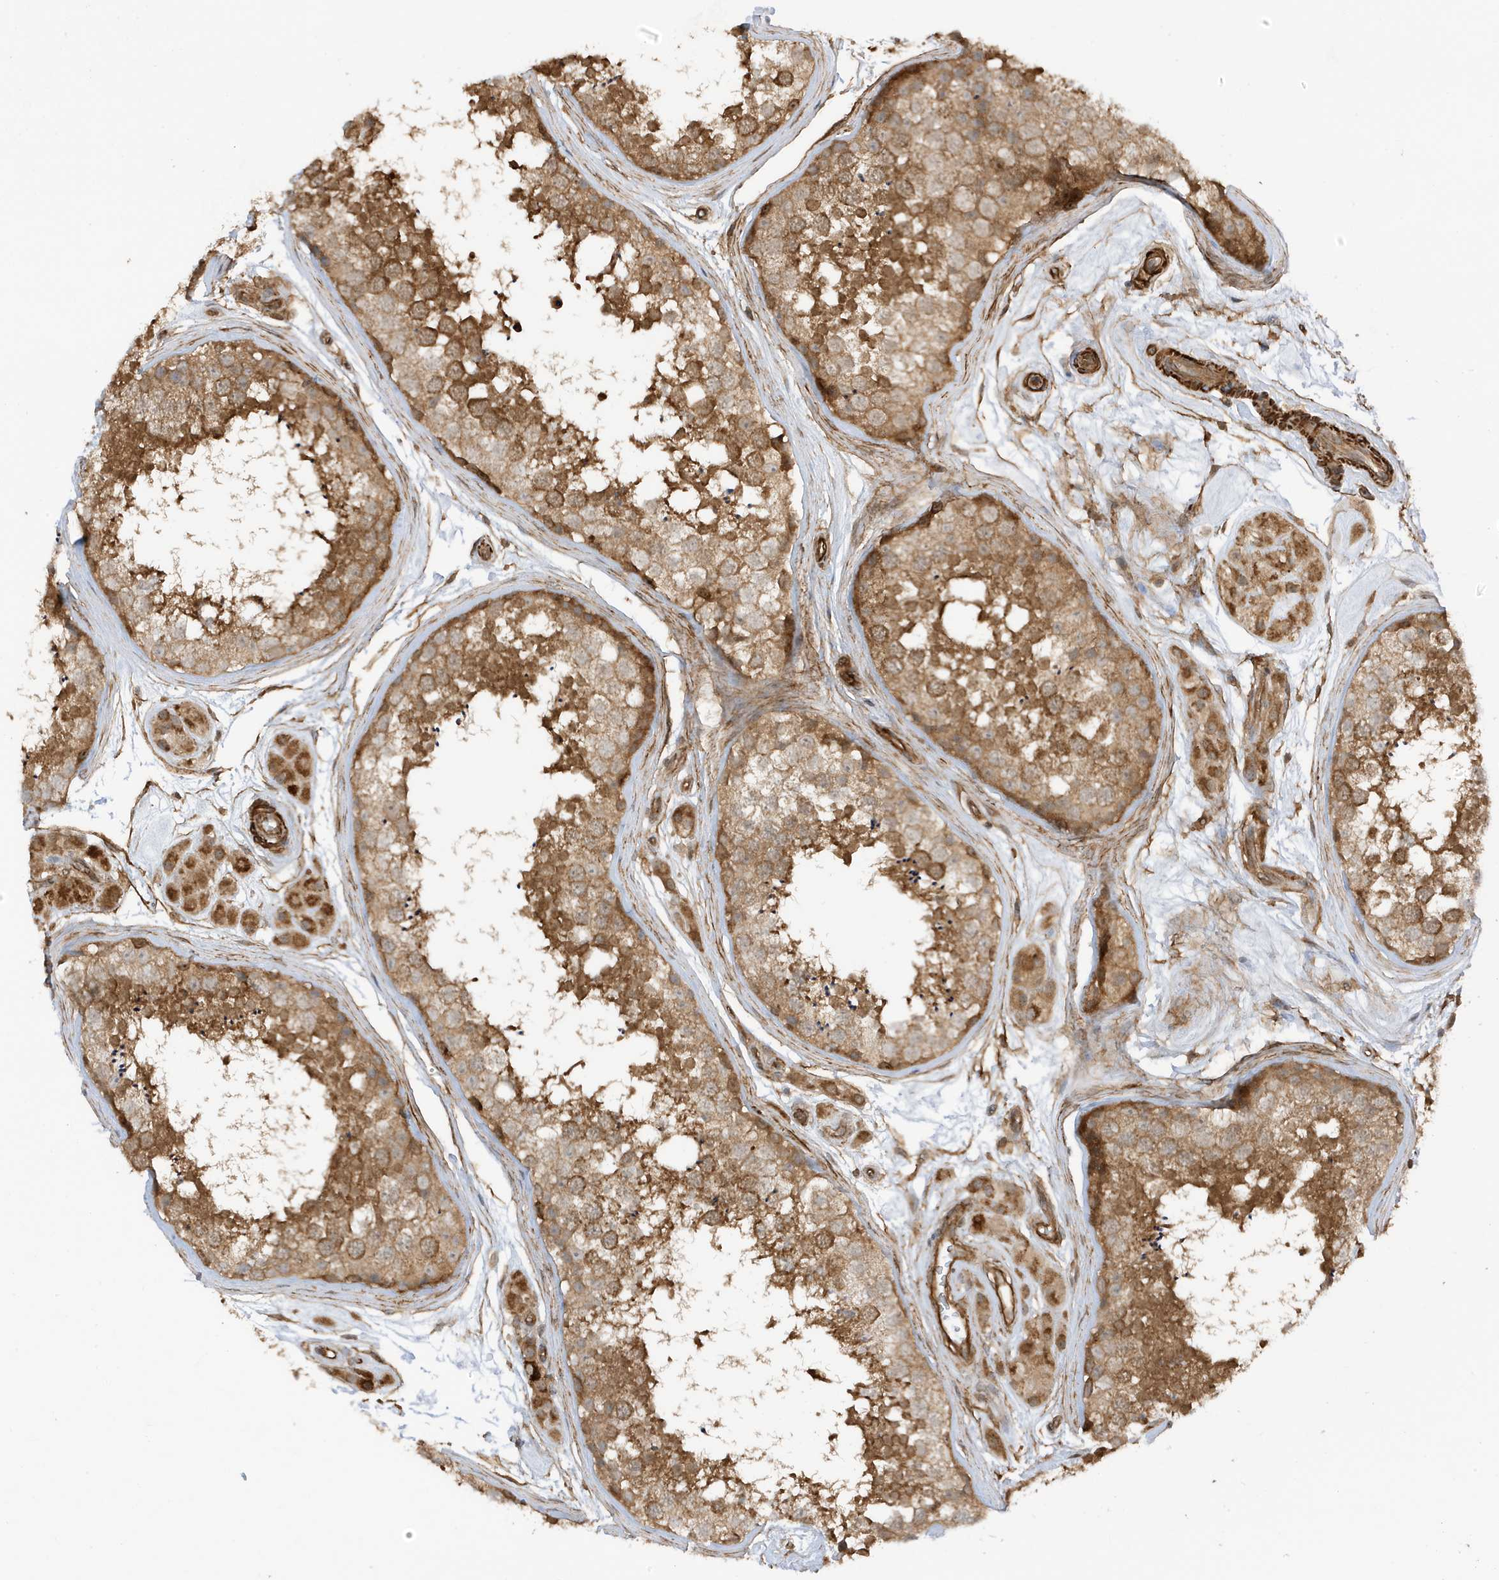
{"staining": {"intensity": "moderate", "quantity": ">75%", "location": "cytoplasmic/membranous"}, "tissue": "testis", "cell_type": "Cells in seminiferous ducts", "image_type": "normal", "snomed": [{"axis": "morphology", "description": "Normal tissue, NOS"}, {"axis": "topography", "description": "Testis"}], "caption": "A histopathology image of human testis stained for a protein demonstrates moderate cytoplasmic/membranous brown staining in cells in seminiferous ducts.", "gene": "CDC42EP3", "patient": {"sex": "male", "age": 56}}